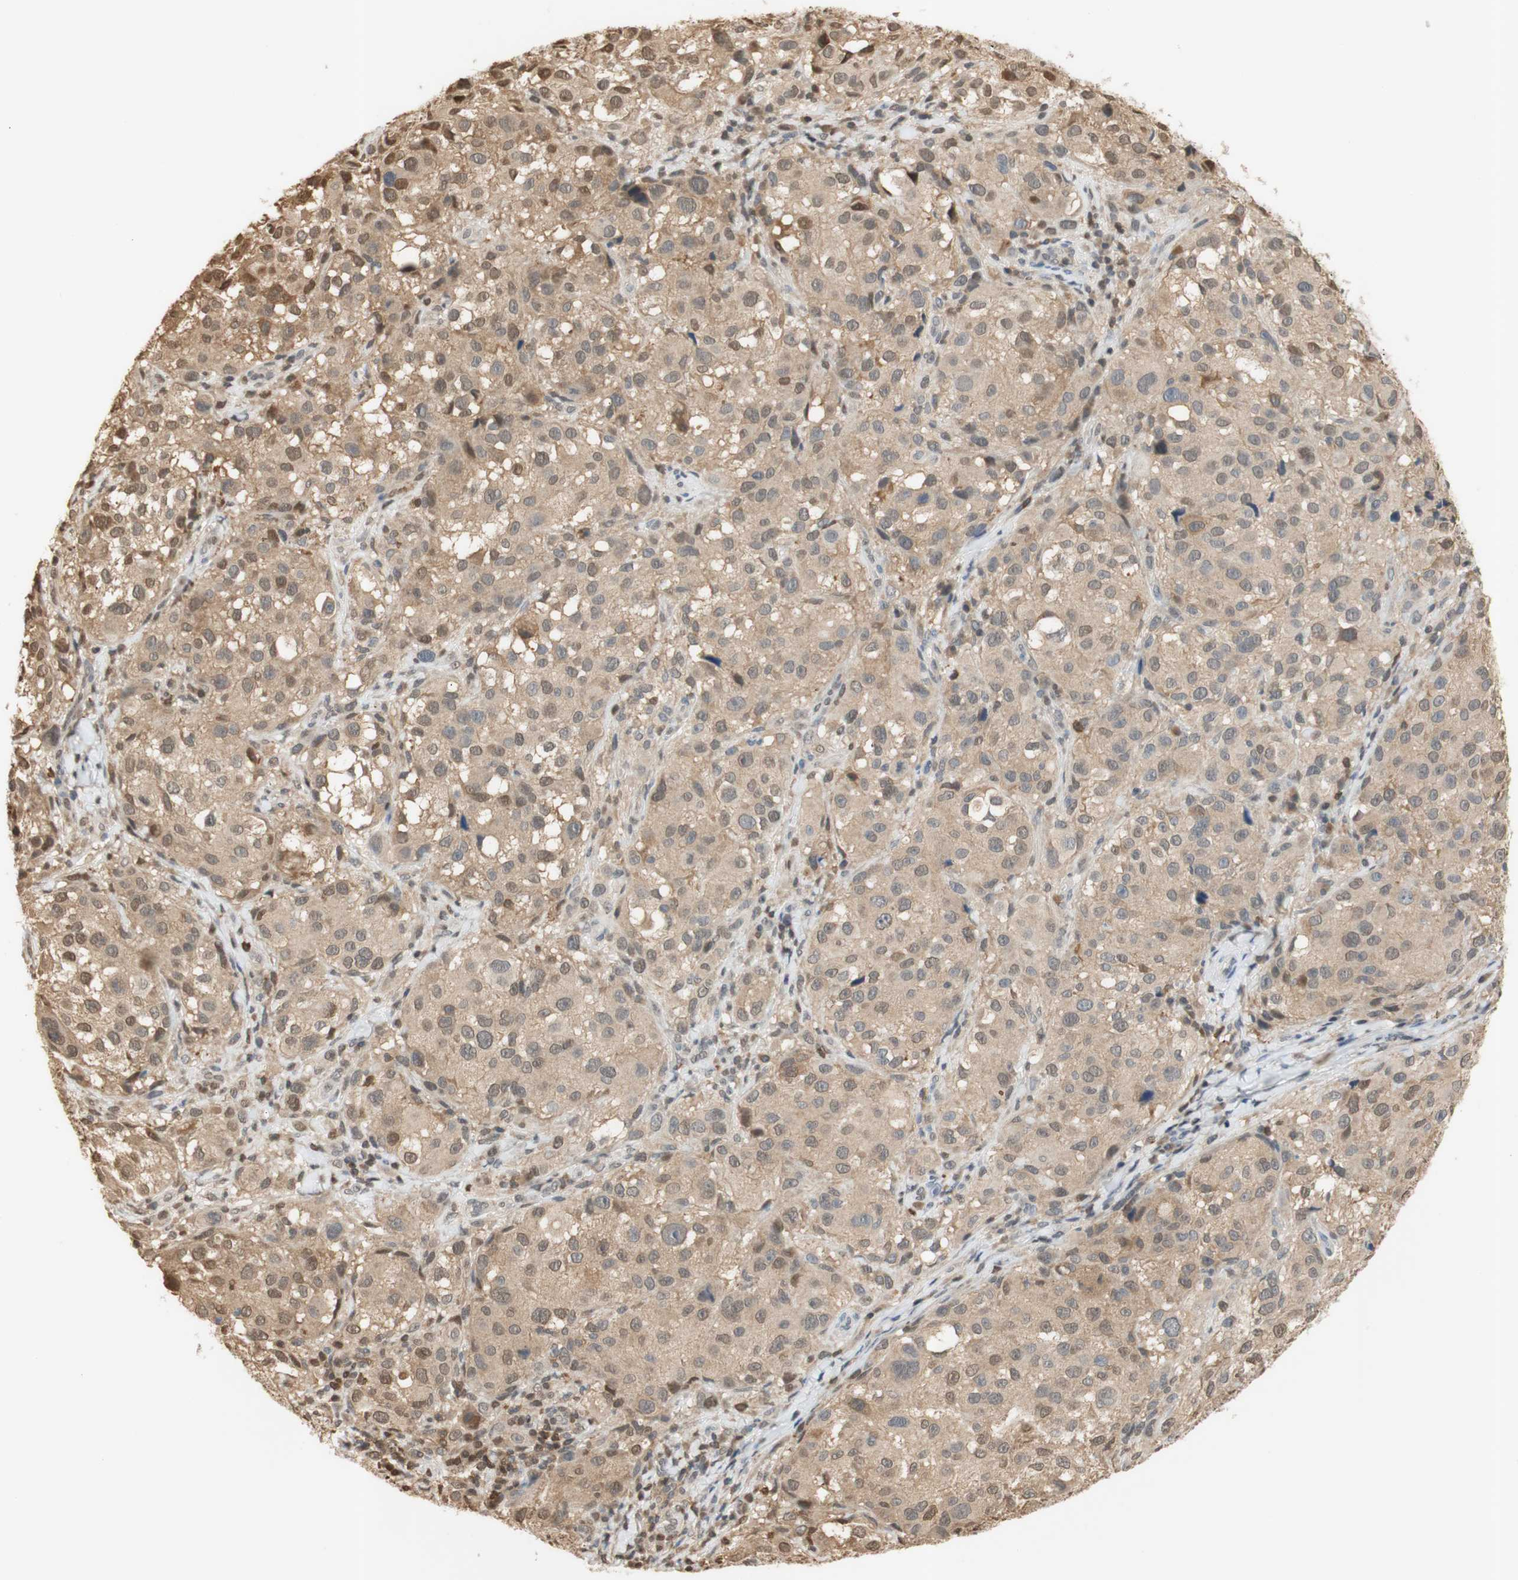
{"staining": {"intensity": "weak", "quantity": ">75%", "location": "cytoplasmic/membranous,nuclear"}, "tissue": "melanoma", "cell_type": "Tumor cells", "image_type": "cancer", "snomed": [{"axis": "morphology", "description": "Necrosis, NOS"}, {"axis": "morphology", "description": "Malignant melanoma, NOS"}, {"axis": "topography", "description": "Skin"}], "caption": "Melanoma stained with immunohistochemistry (IHC) displays weak cytoplasmic/membranous and nuclear staining in approximately >75% of tumor cells.", "gene": "NAP1L4", "patient": {"sex": "female", "age": 87}}